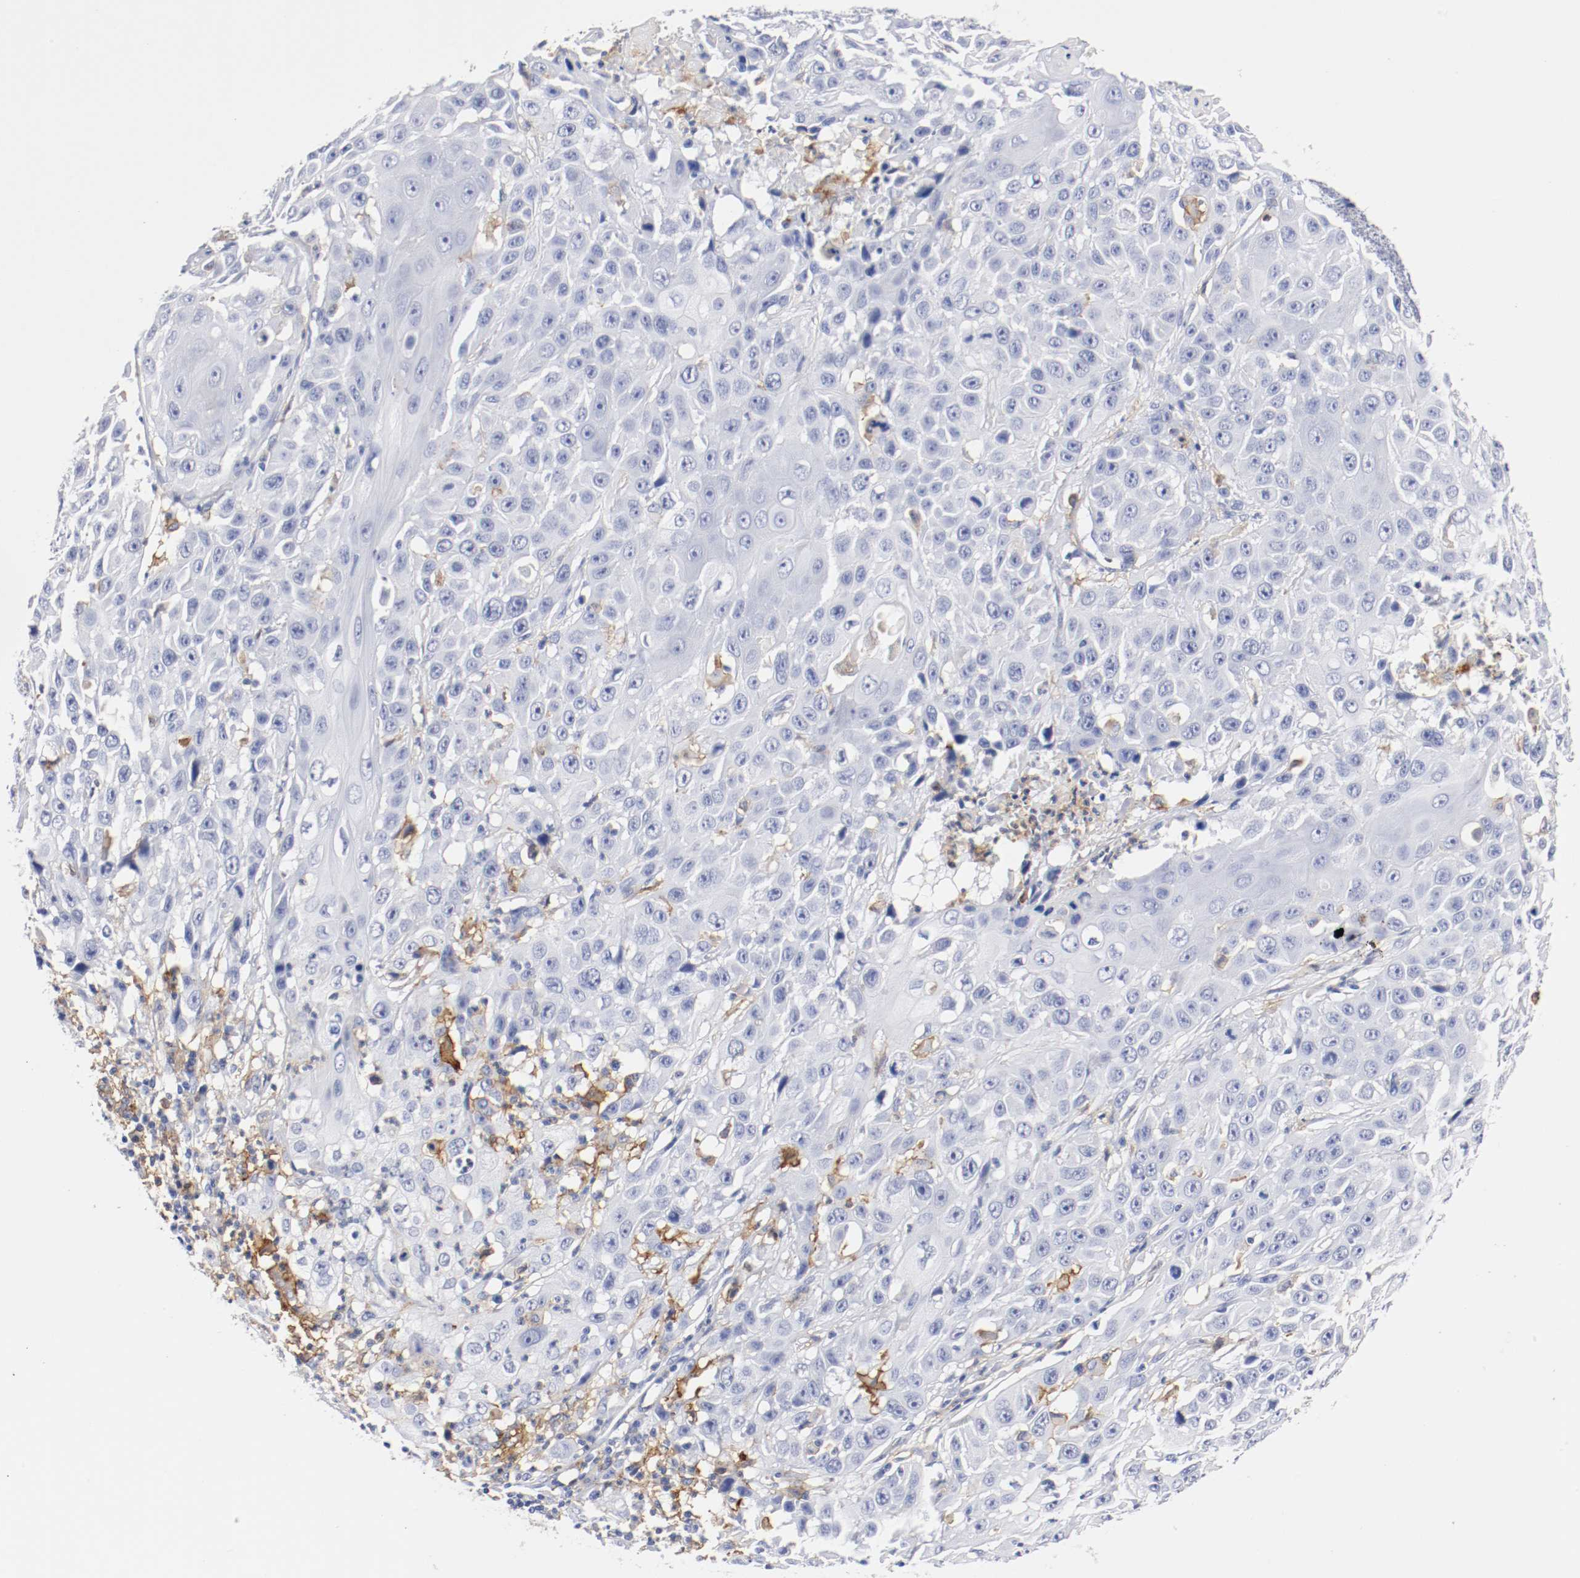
{"staining": {"intensity": "negative", "quantity": "none", "location": "none"}, "tissue": "cervical cancer", "cell_type": "Tumor cells", "image_type": "cancer", "snomed": [{"axis": "morphology", "description": "Squamous cell carcinoma, NOS"}, {"axis": "topography", "description": "Cervix"}], "caption": "The immunohistochemistry photomicrograph has no significant staining in tumor cells of cervical cancer (squamous cell carcinoma) tissue.", "gene": "ITGAX", "patient": {"sex": "female", "age": 39}}